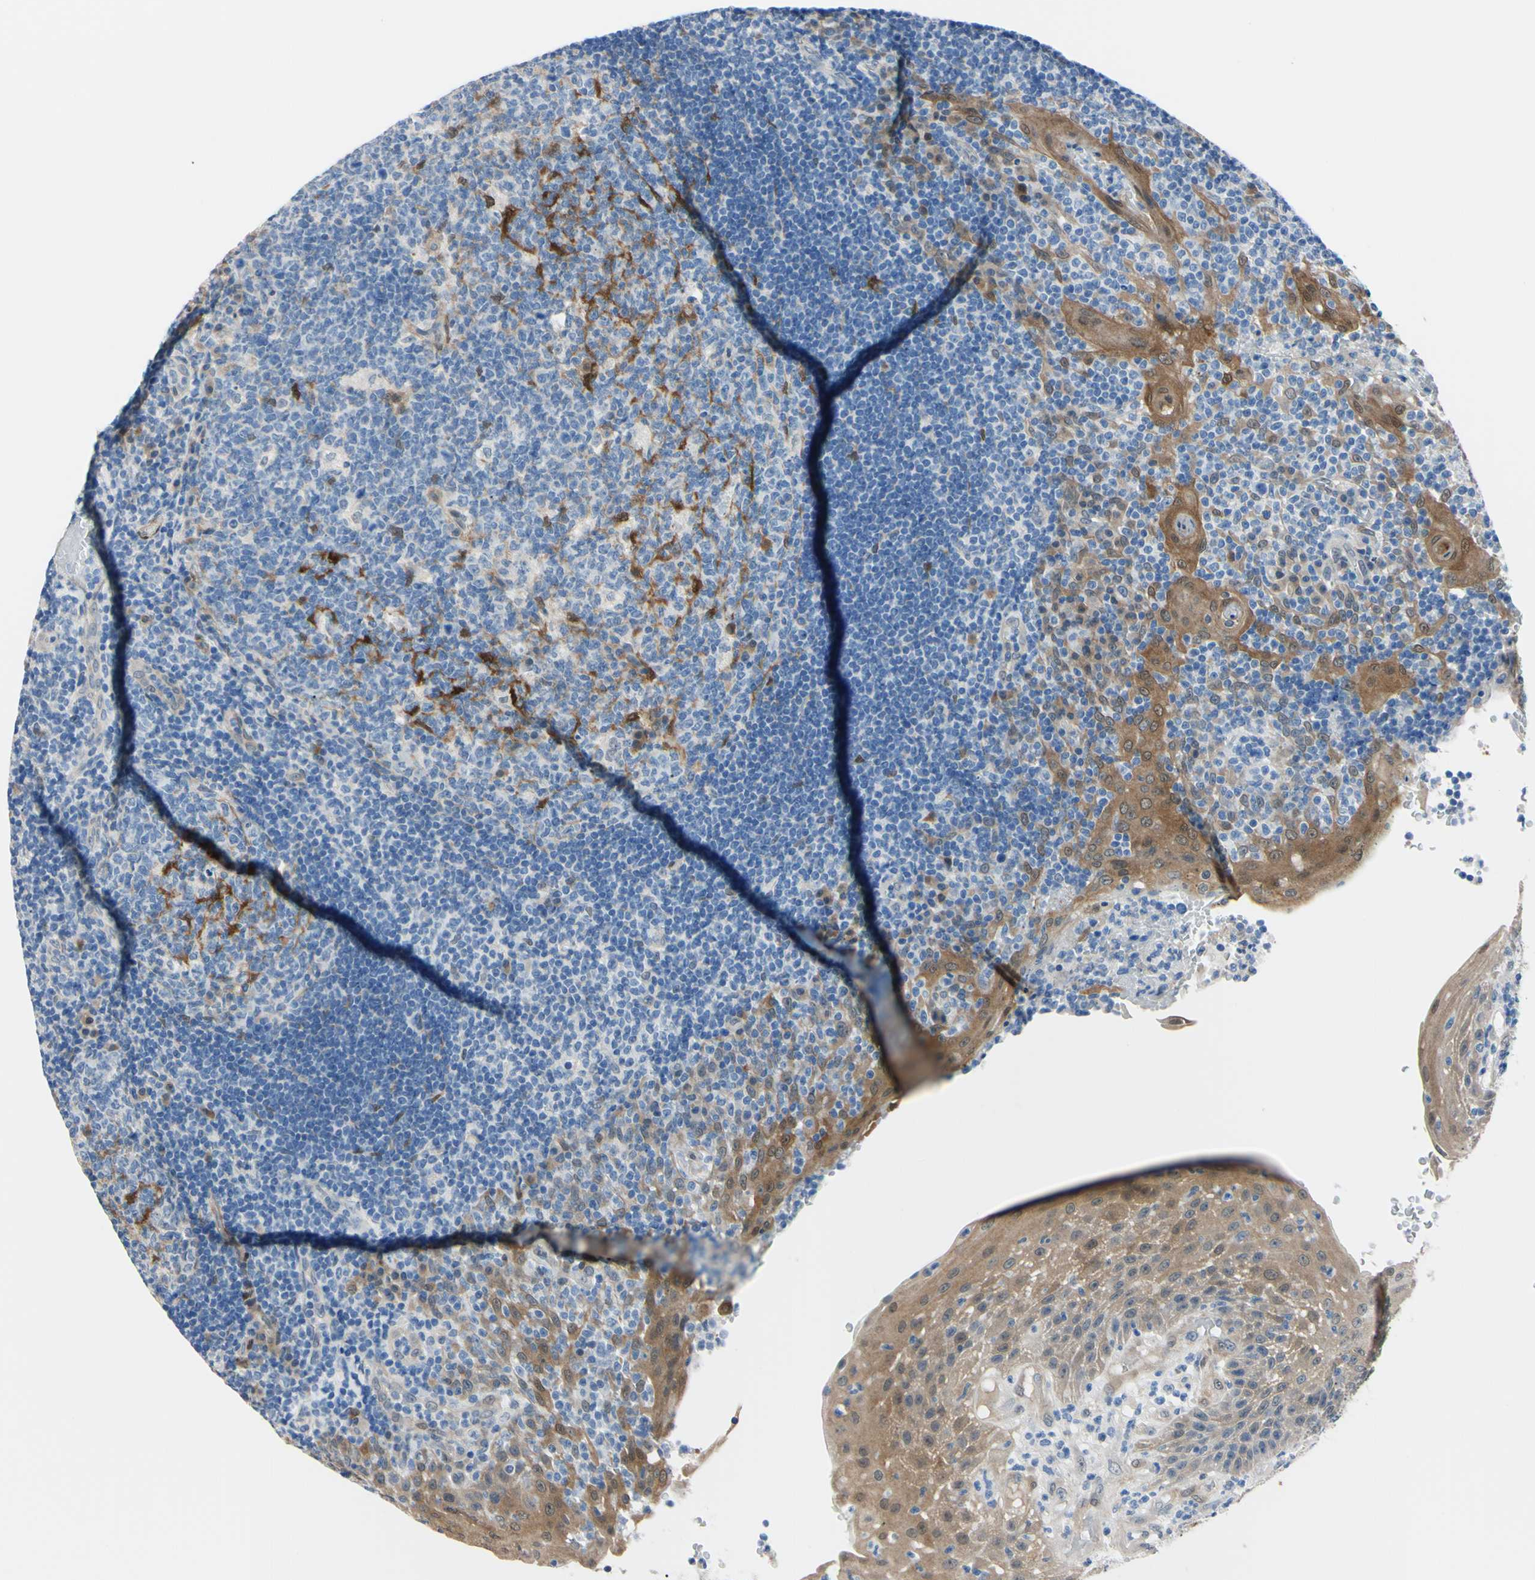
{"staining": {"intensity": "moderate", "quantity": "25%-75%", "location": "cytoplasmic/membranous"}, "tissue": "tonsil", "cell_type": "Germinal center cells", "image_type": "normal", "snomed": [{"axis": "morphology", "description": "Normal tissue, NOS"}, {"axis": "topography", "description": "Tonsil"}], "caption": "Immunohistochemistry (IHC) image of unremarkable tonsil: human tonsil stained using immunohistochemistry displays medium levels of moderate protein expression localized specifically in the cytoplasmic/membranous of germinal center cells, appearing as a cytoplasmic/membranous brown color.", "gene": "NOL3", "patient": {"sex": "female", "age": 40}}